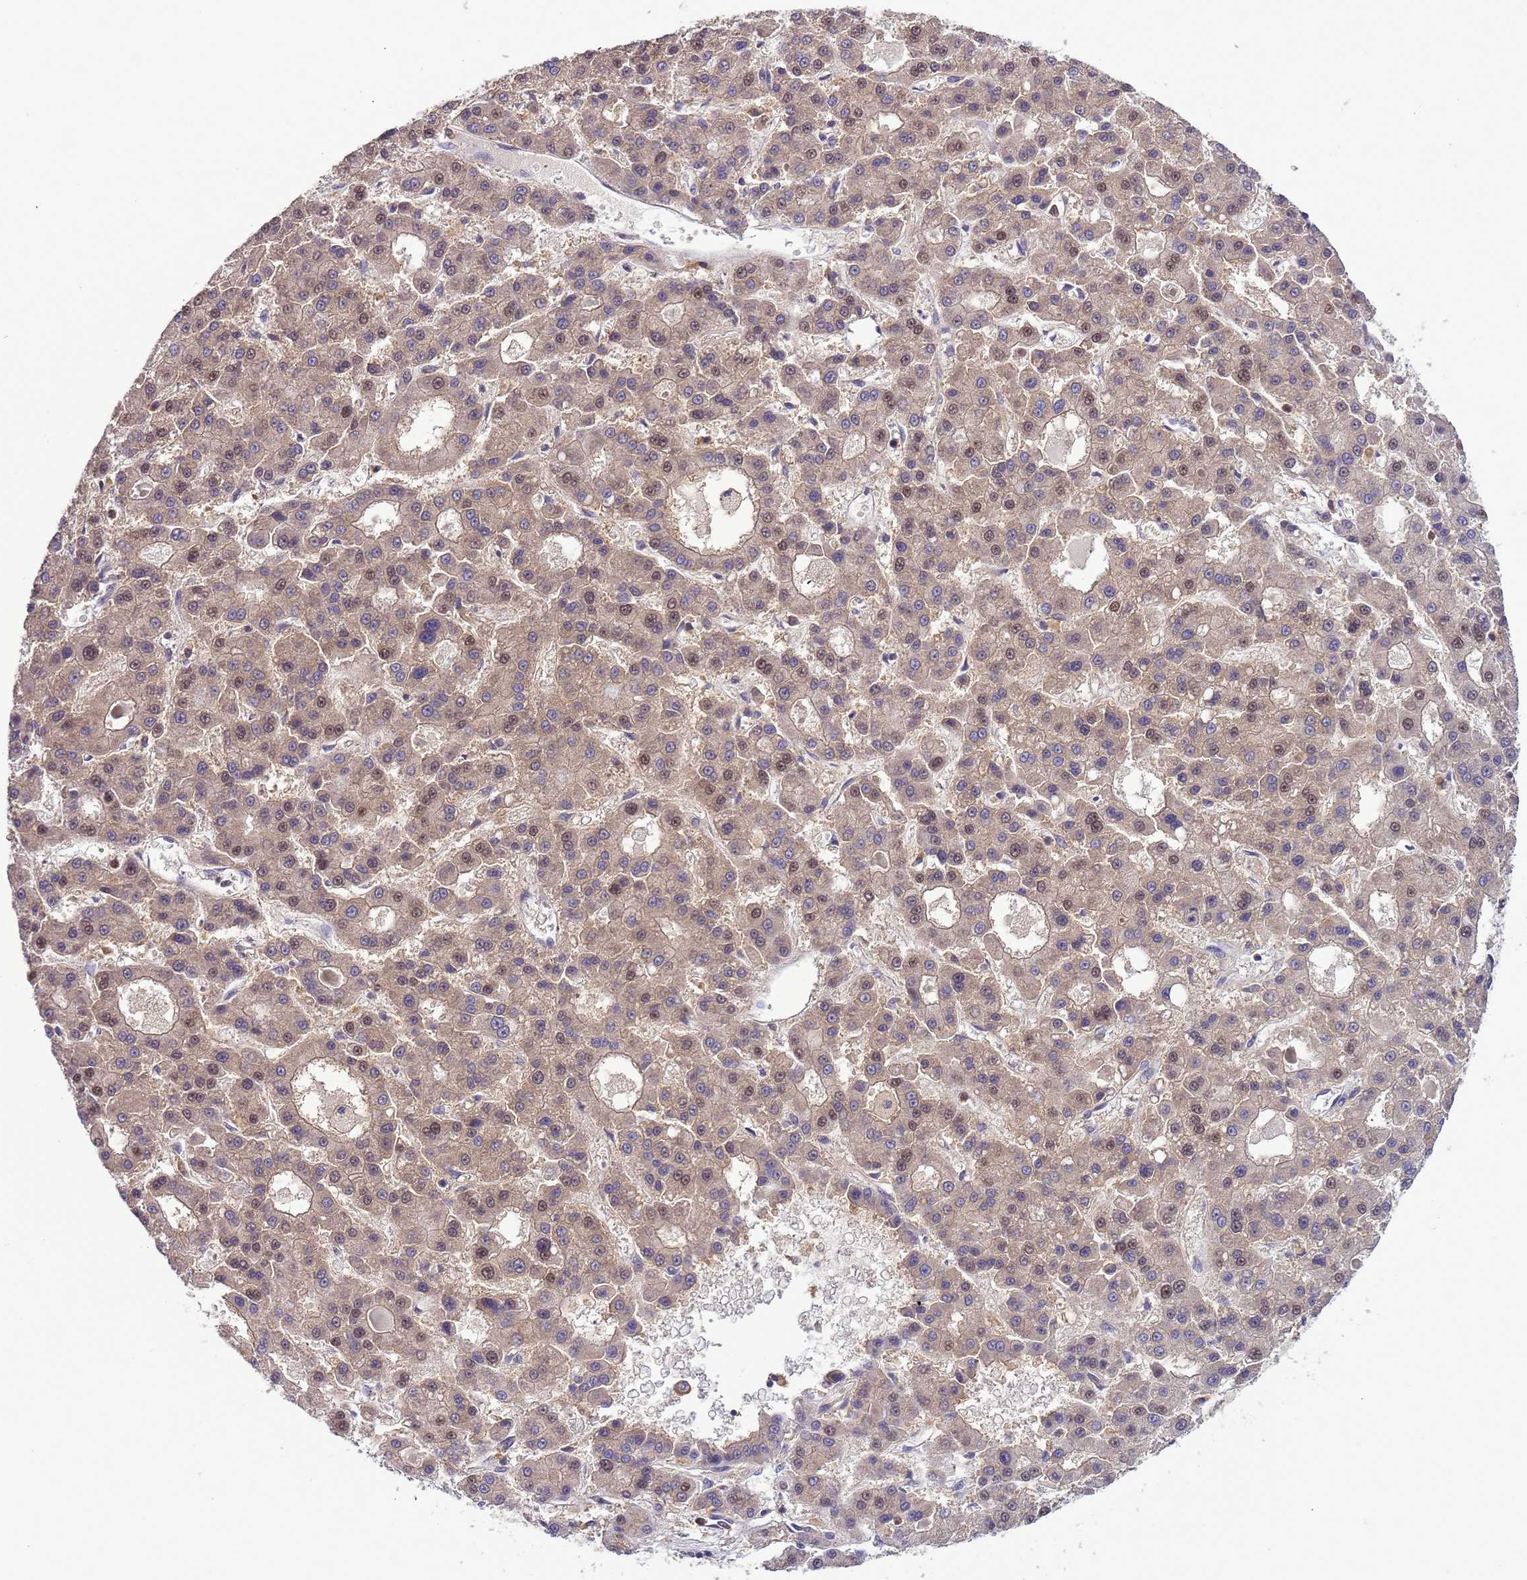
{"staining": {"intensity": "moderate", "quantity": "<25%", "location": "nuclear"}, "tissue": "liver cancer", "cell_type": "Tumor cells", "image_type": "cancer", "snomed": [{"axis": "morphology", "description": "Carcinoma, Hepatocellular, NOS"}, {"axis": "topography", "description": "Liver"}], "caption": "This photomicrograph shows immunohistochemistry (IHC) staining of liver cancer (hepatocellular carcinoma), with low moderate nuclear expression in approximately <25% of tumor cells.", "gene": "CD53", "patient": {"sex": "male", "age": 70}}